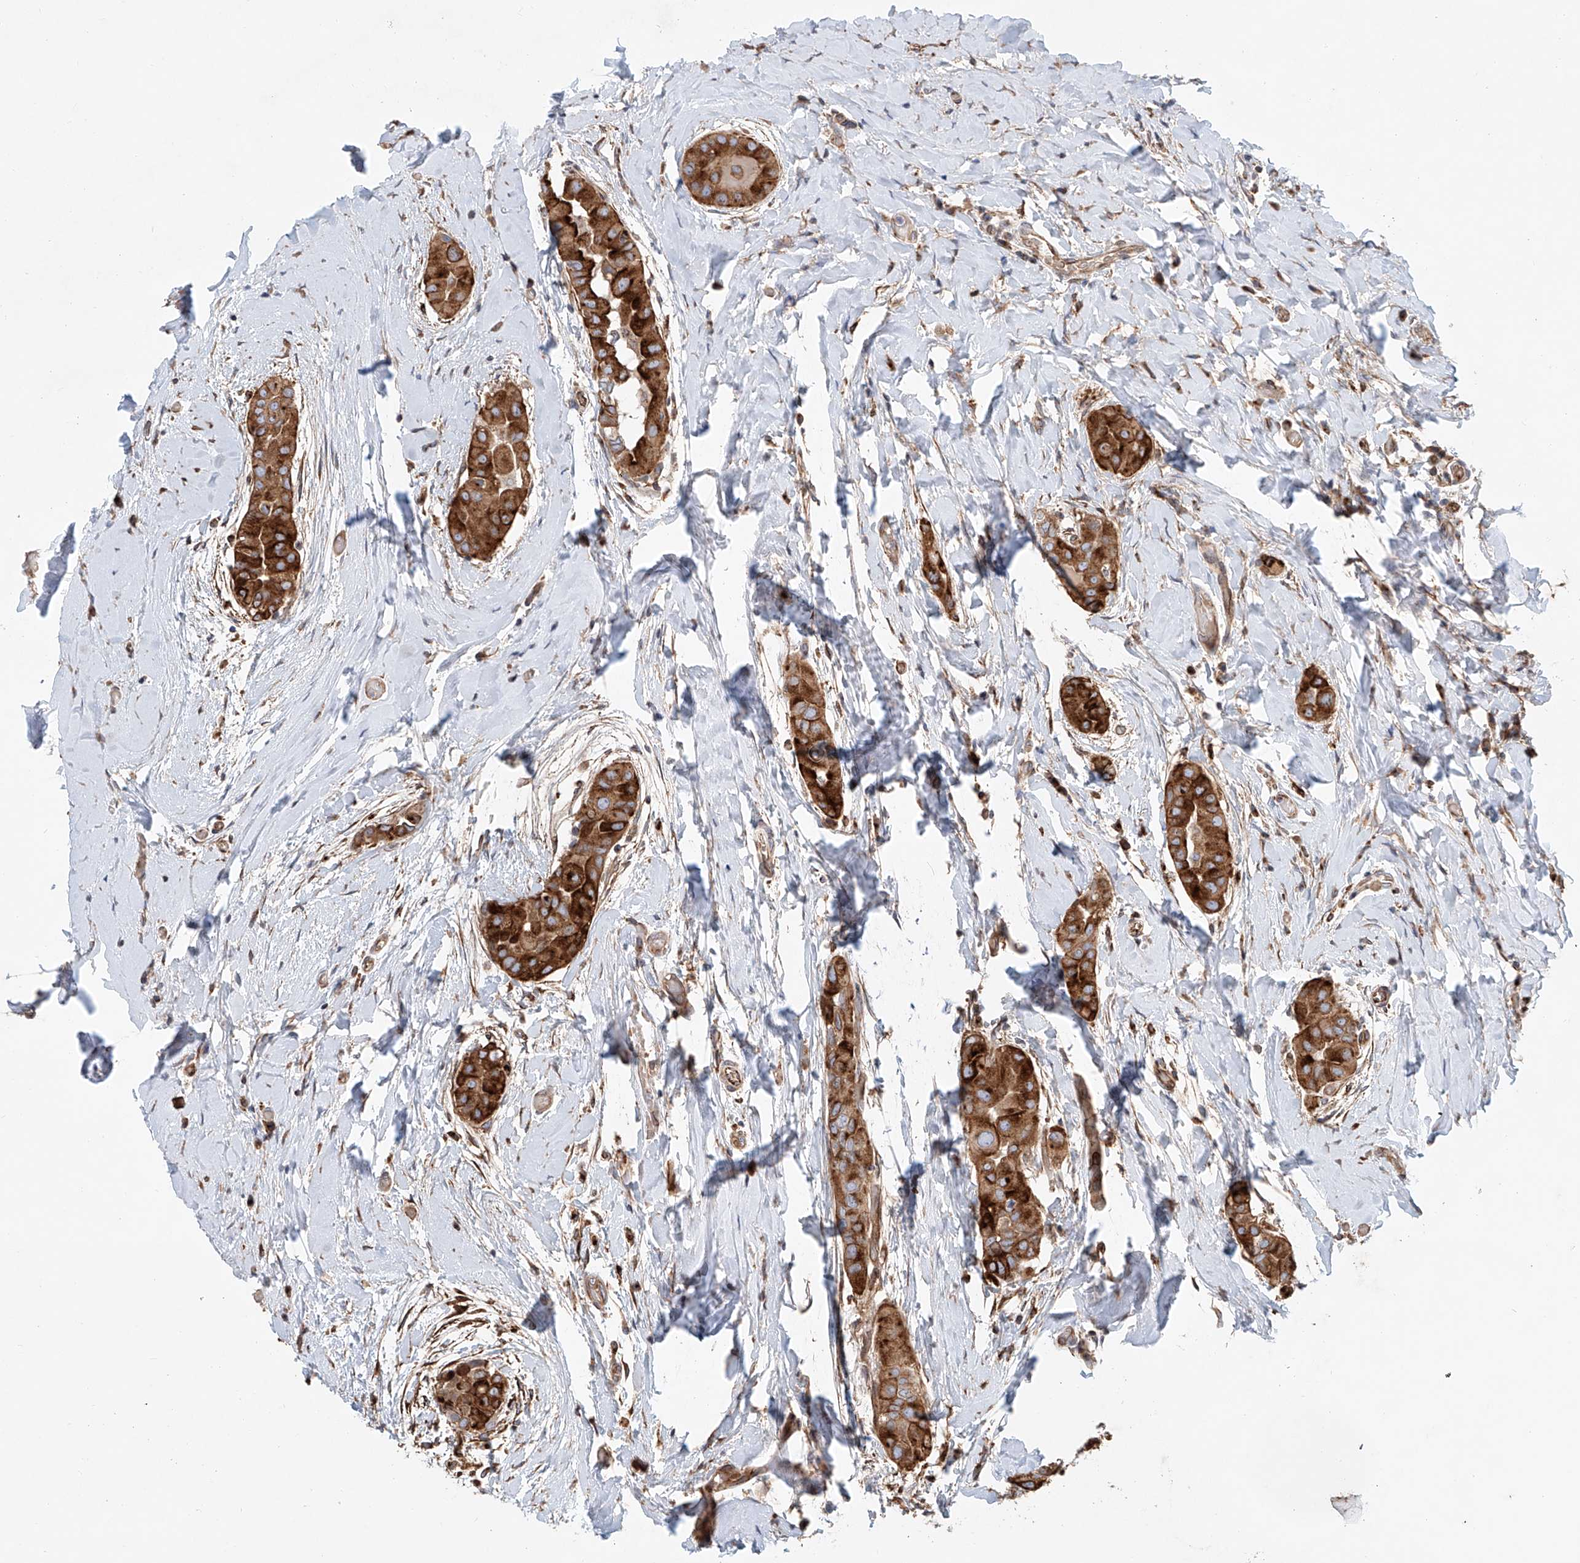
{"staining": {"intensity": "strong", "quantity": ">75%", "location": "cytoplasmic/membranous"}, "tissue": "thyroid cancer", "cell_type": "Tumor cells", "image_type": "cancer", "snomed": [{"axis": "morphology", "description": "Papillary adenocarcinoma, NOS"}, {"axis": "topography", "description": "Thyroid gland"}], "caption": "Papillary adenocarcinoma (thyroid) stained with a brown dye displays strong cytoplasmic/membranous positive positivity in approximately >75% of tumor cells.", "gene": "HGSNAT", "patient": {"sex": "male", "age": 33}}